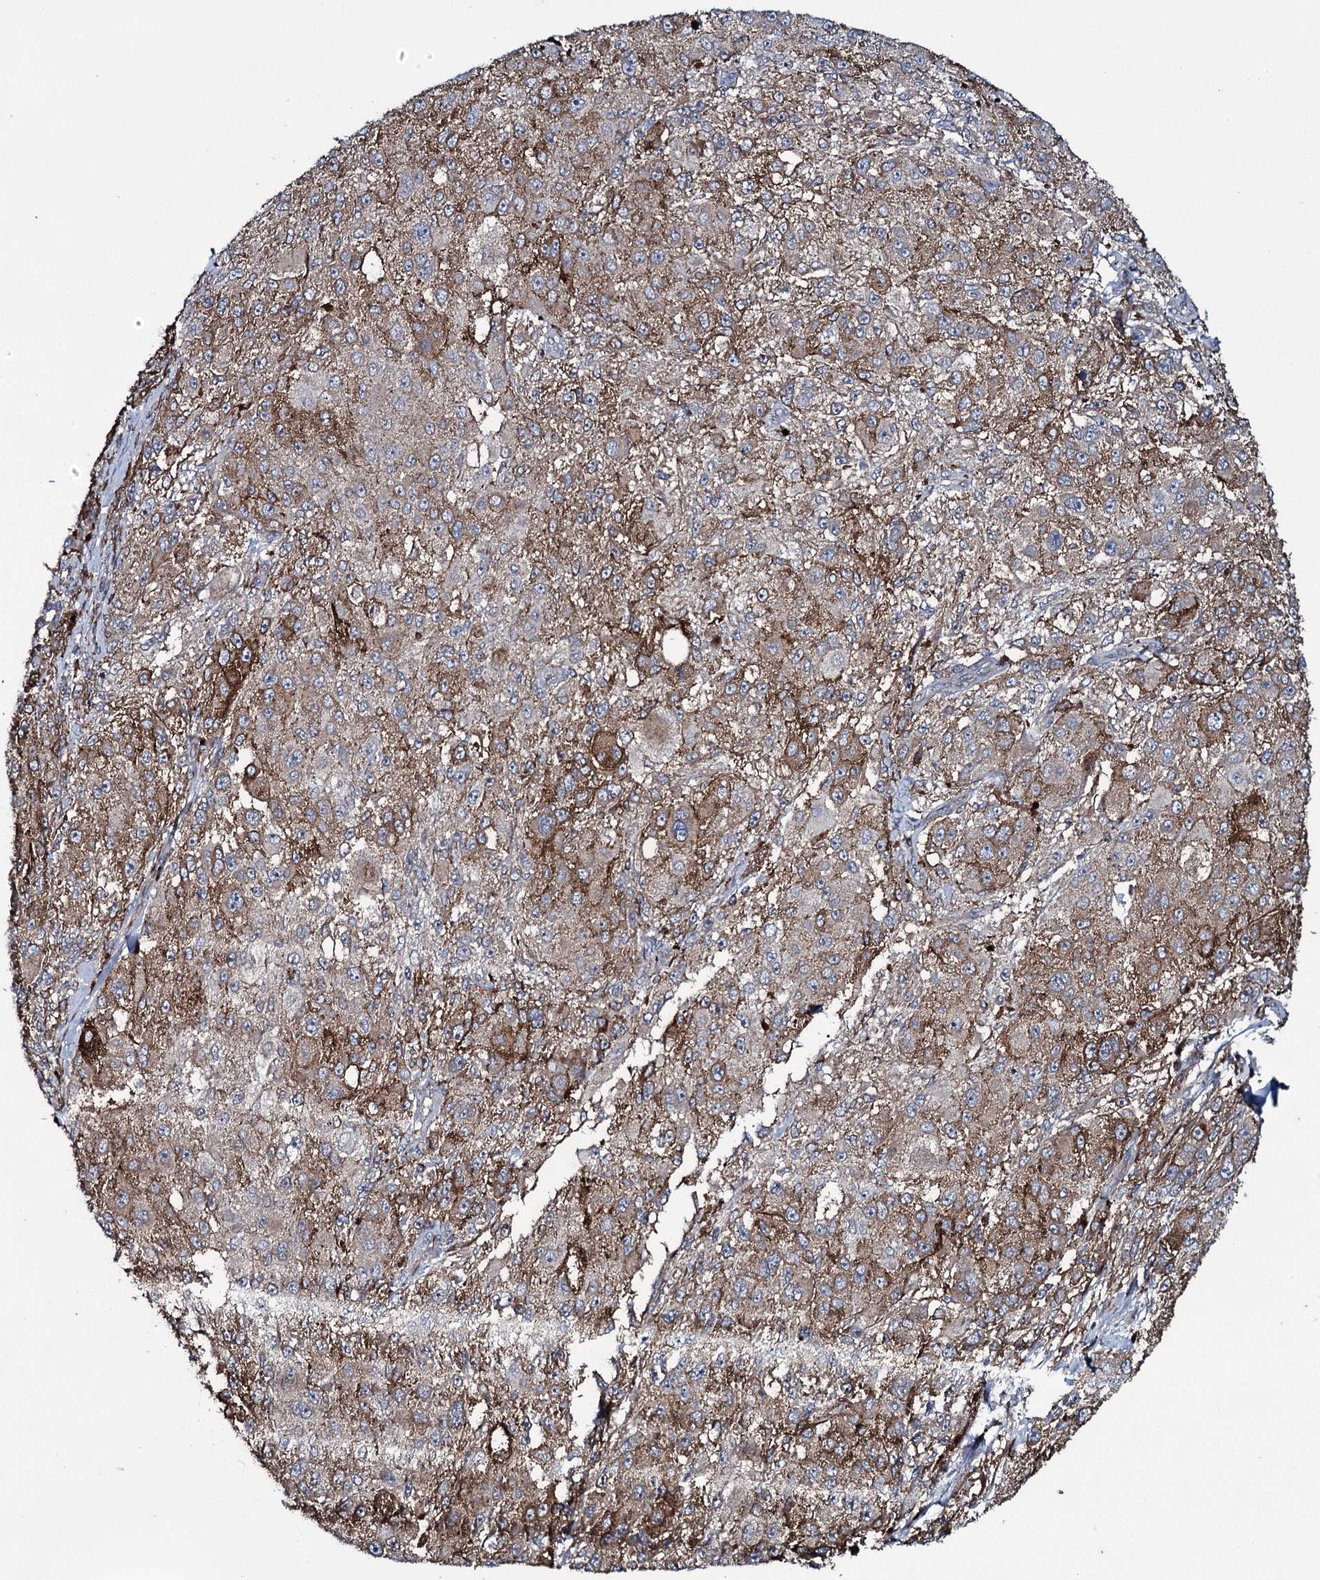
{"staining": {"intensity": "moderate", "quantity": ">75%", "location": "cytoplasmic/membranous"}, "tissue": "melanoma", "cell_type": "Tumor cells", "image_type": "cancer", "snomed": [{"axis": "morphology", "description": "Necrosis, NOS"}, {"axis": "morphology", "description": "Malignant melanoma, NOS"}, {"axis": "topography", "description": "Skin"}], "caption": "Malignant melanoma tissue shows moderate cytoplasmic/membranous expression in about >75% of tumor cells, visualized by immunohistochemistry.", "gene": "VAMP8", "patient": {"sex": "female", "age": 87}}